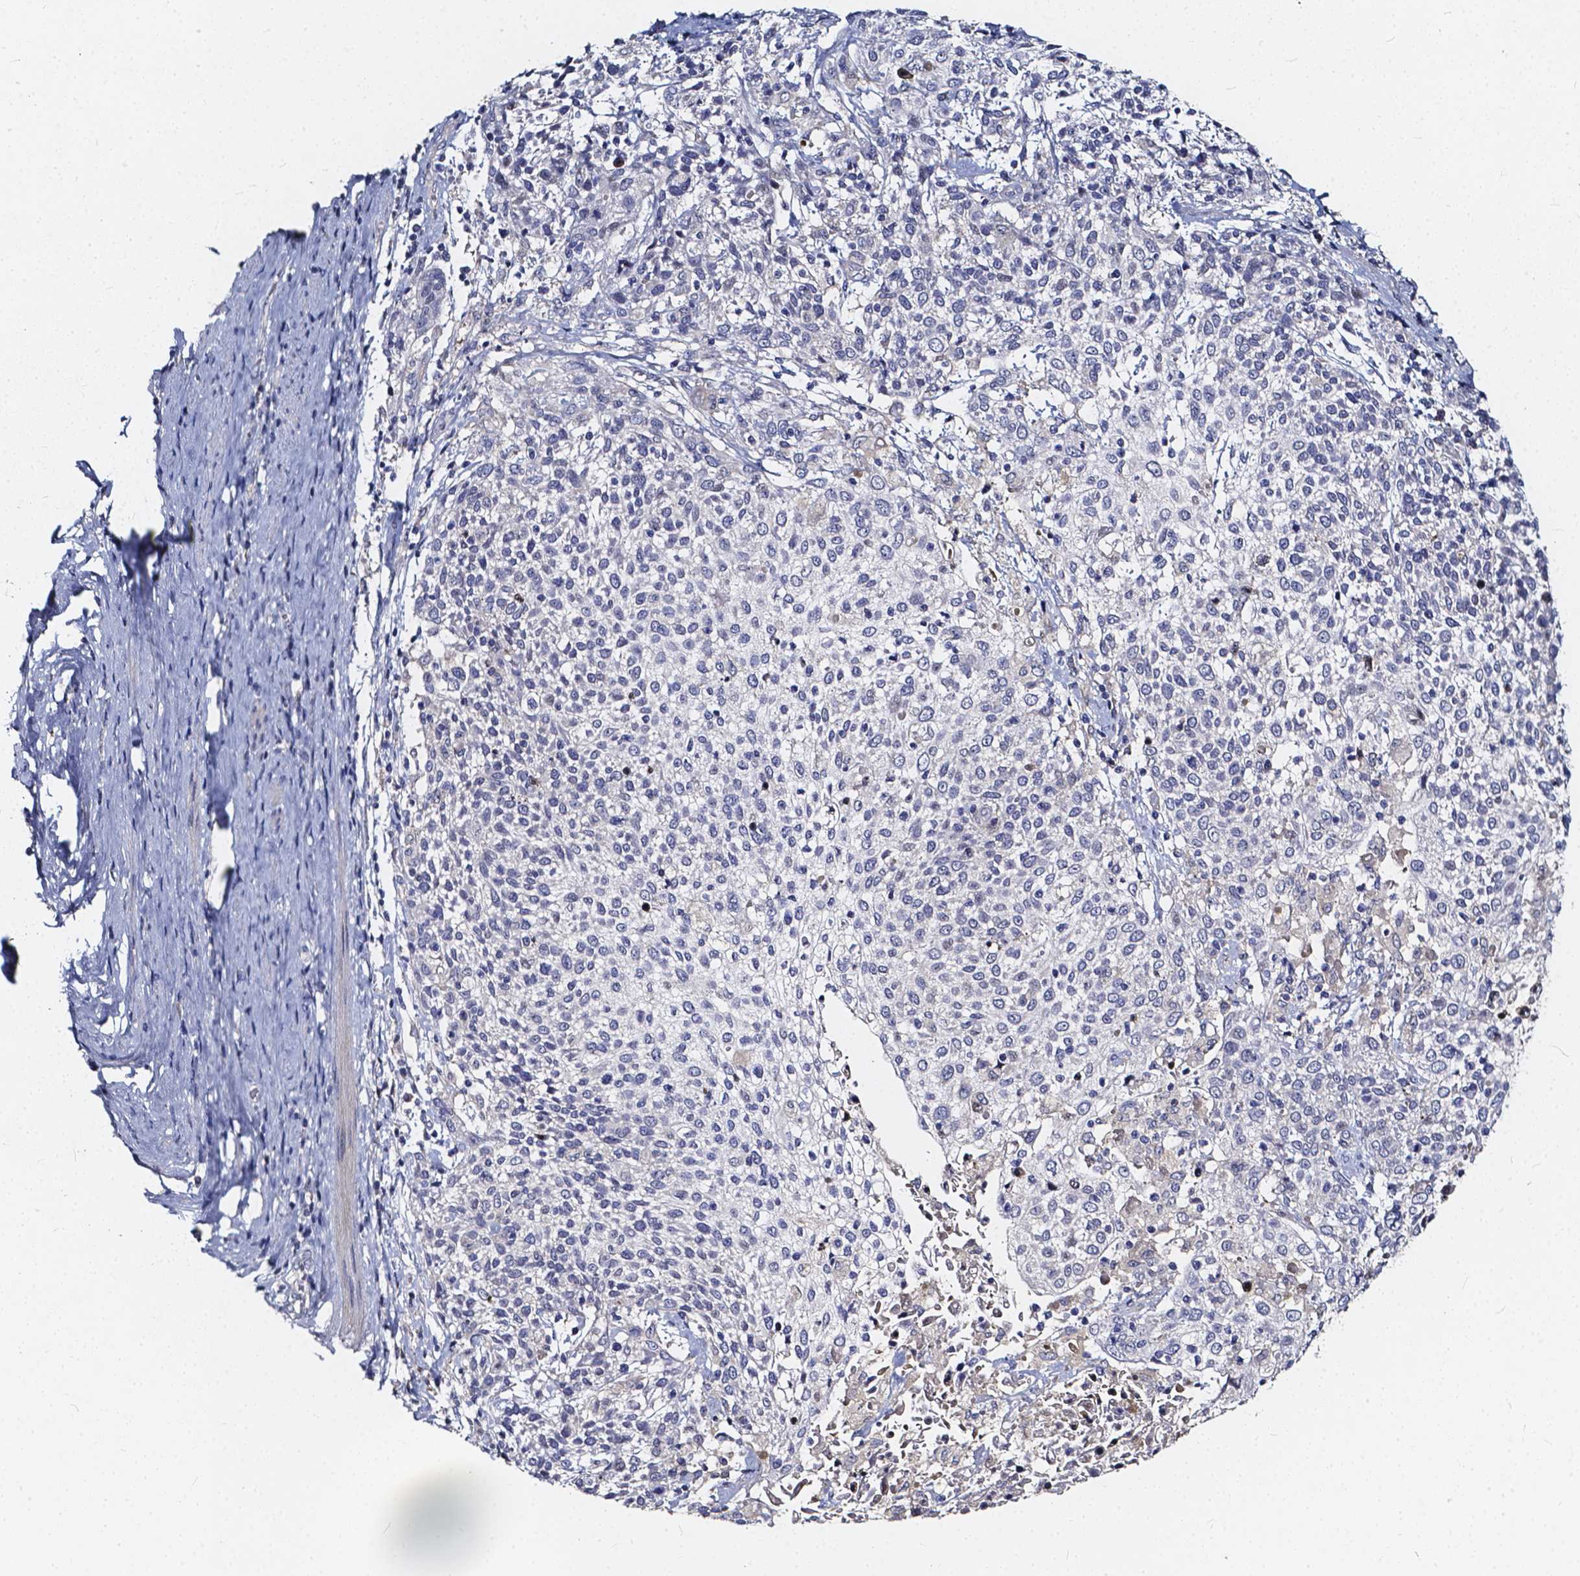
{"staining": {"intensity": "negative", "quantity": "none", "location": "none"}, "tissue": "cervical cancer", "cell_type": "Tumor cells", "image_type": "cancer", "snomed": [{"axis": "morphology", "description": "Squamous cell carcinoma, NOS"}, {"axis": "topography", "description": "Cervix"}], "caption": "Tumor cells show no significant protein staining in squamous cell carcinoma (cervical).", "gene": "SOWAHA", "patient": {"sex": "female", "age": 61}}